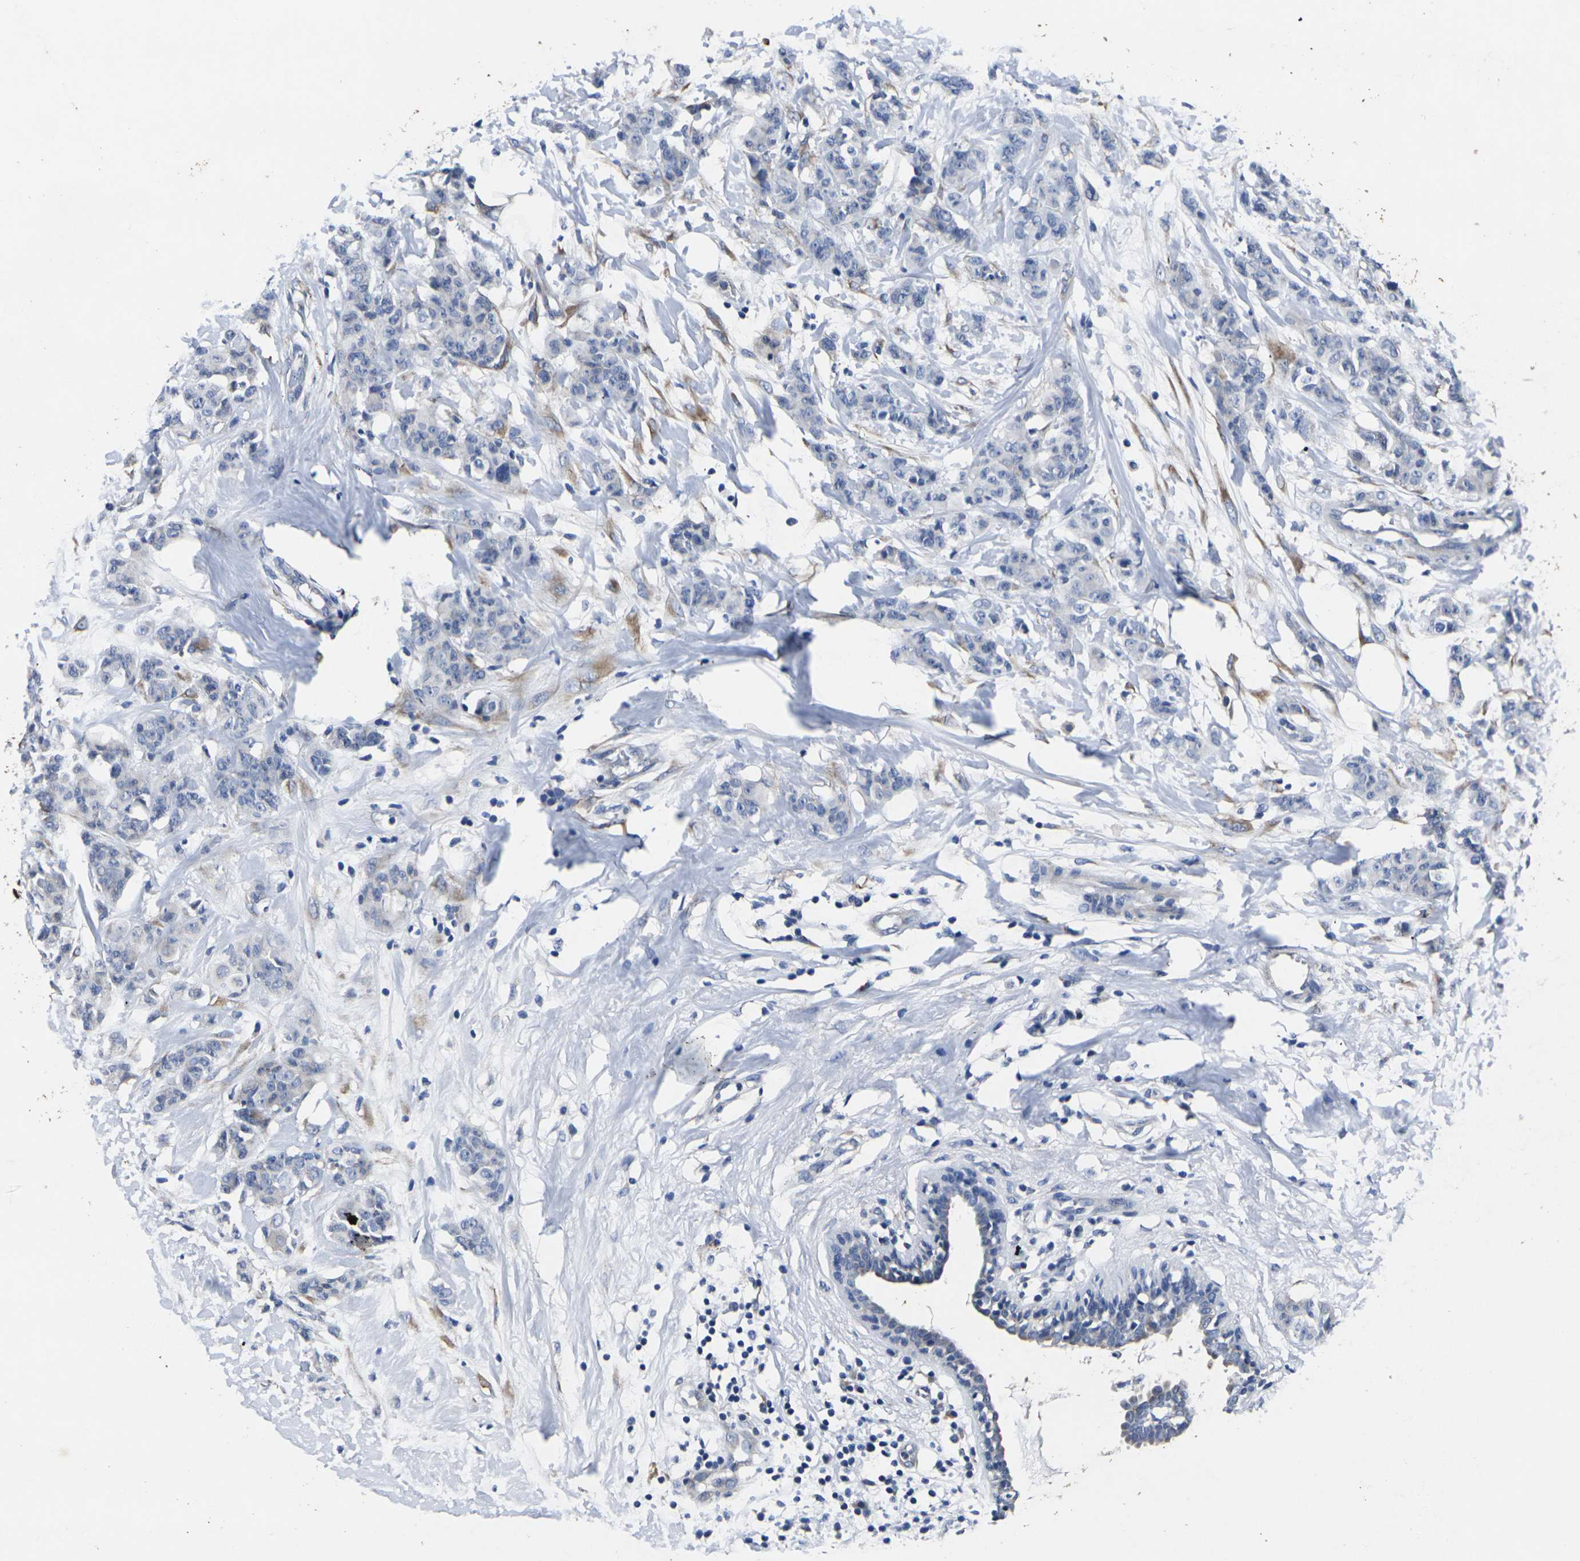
{"staining": {"intensity": "moderate", "quantity": "<25%", "location": "cytoplasmic/membranous"}, "tissue": "breast cancer", "cell_type": "Tumor cells", "image_type": "cancer", "snomed": [{"axis": "morphology", "description": "Normal tissue, NOS"}, {"axis": "morphology", "description": "Duct carcinoma"}, {"axis": "topography", "description": "Breast"}], "caption": "Immunohistochemistry (IHC) photomicrograph of invasive ductal carcinoma (breast) stained for a protein (brown), which reveals low levels of moderate cytoplasmic/membranous expression in approximately <25% of tumor cells.", "gene": "CYP2C8", "patient": {"sex": "female", "age": 40}}